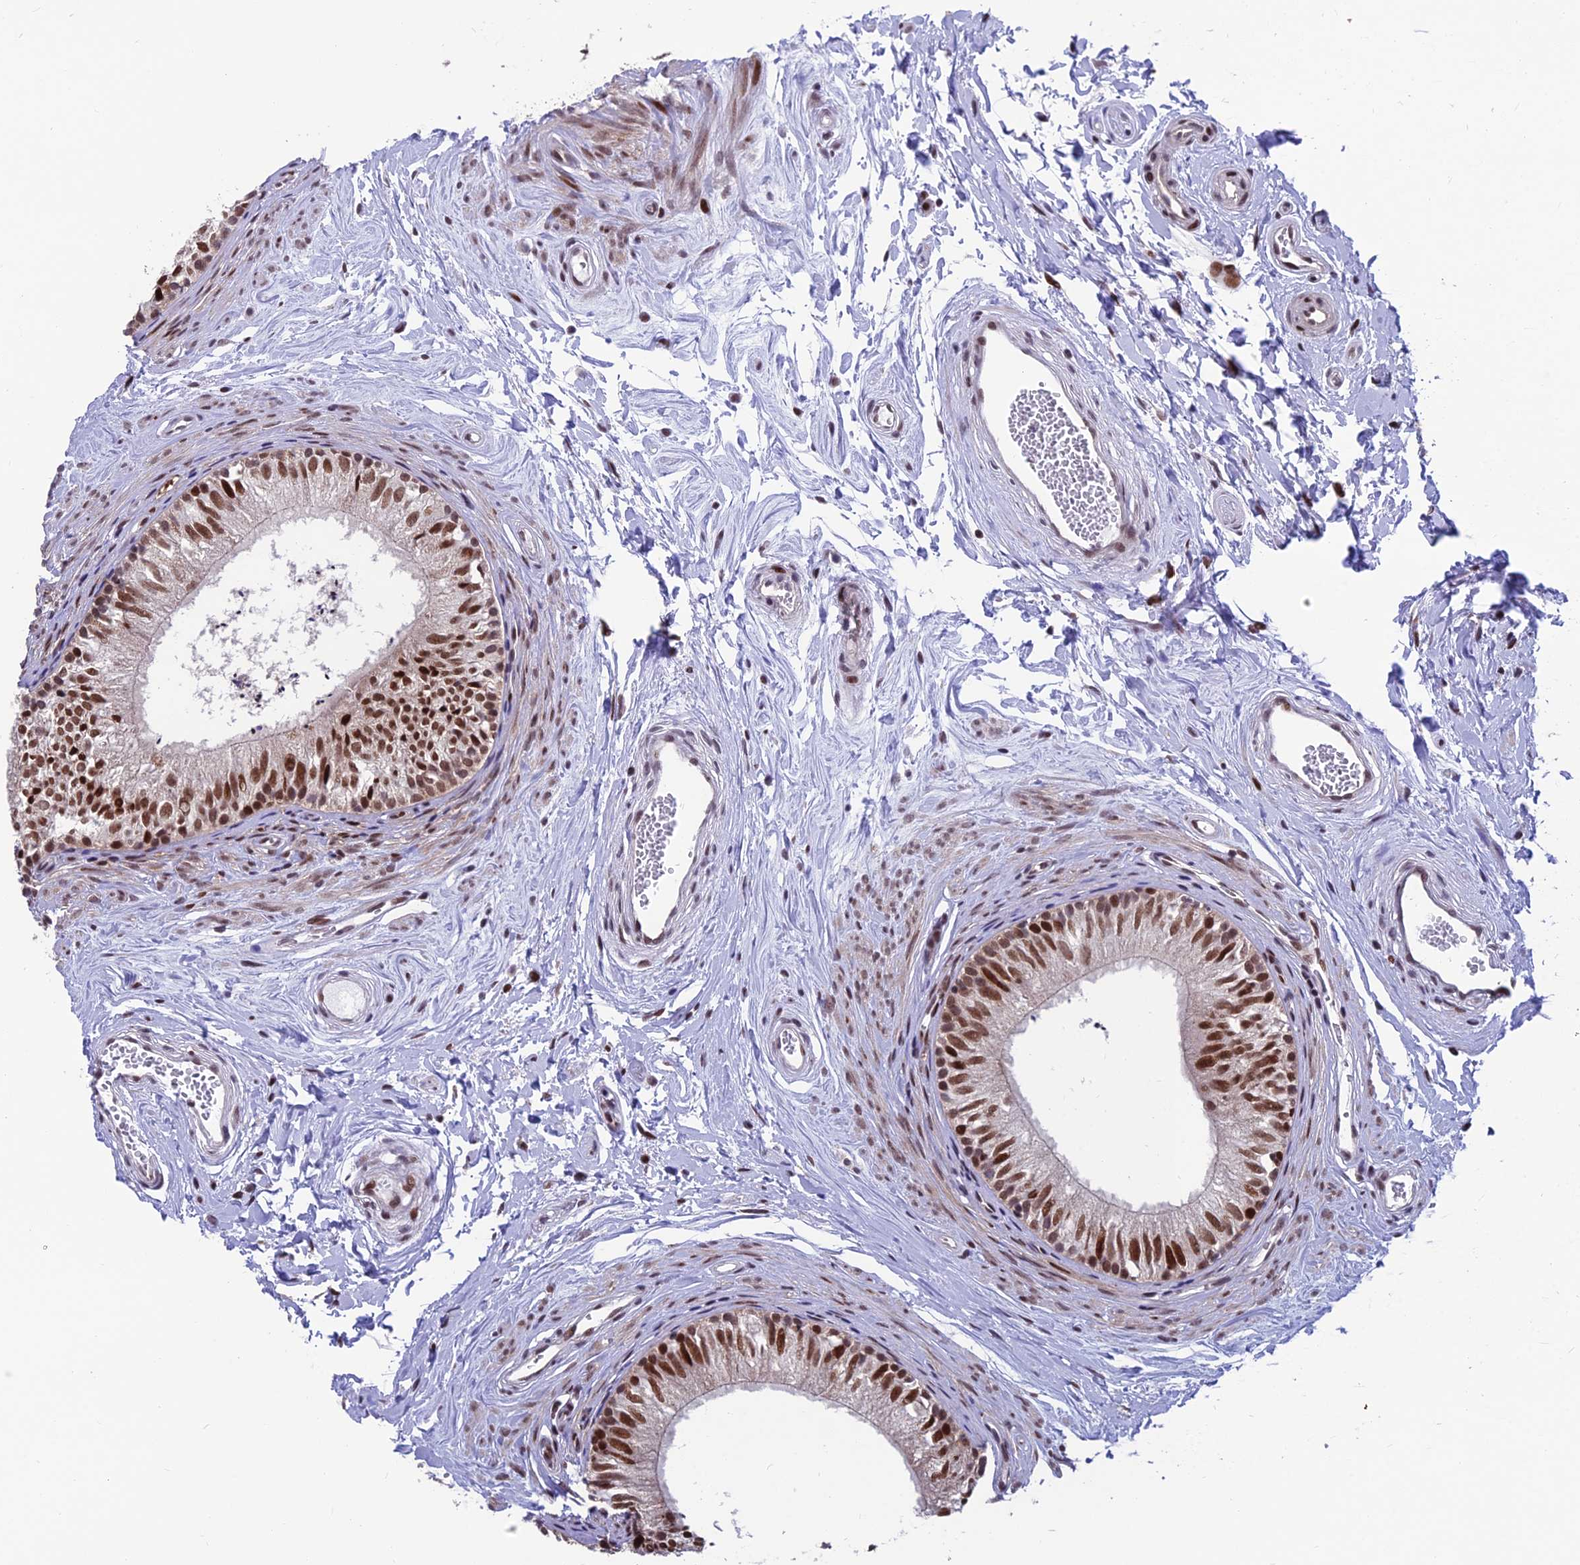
{"staining": {"intensity": "strong", "quantity": "25%-75%", "location": "nuclear"}, "tissue": "epididymis", "cell_type": "Glandular cells", "image_type": "normal", "snomed": [{"axis": "morphology", "description": "Normal tissue, NOS"}, {"axis": "topography", "description": "Epididymis"}], "caption": "Immunohistochemistry (IHC) of benign human epididymis reveals high levels of strong nuclear expression in about 25%-75% of glandular cells. (IHC, brightfield microscopy, high magnification).", "gene": "KIAA1191", "patient": {"sex": "male", "age": 56}}